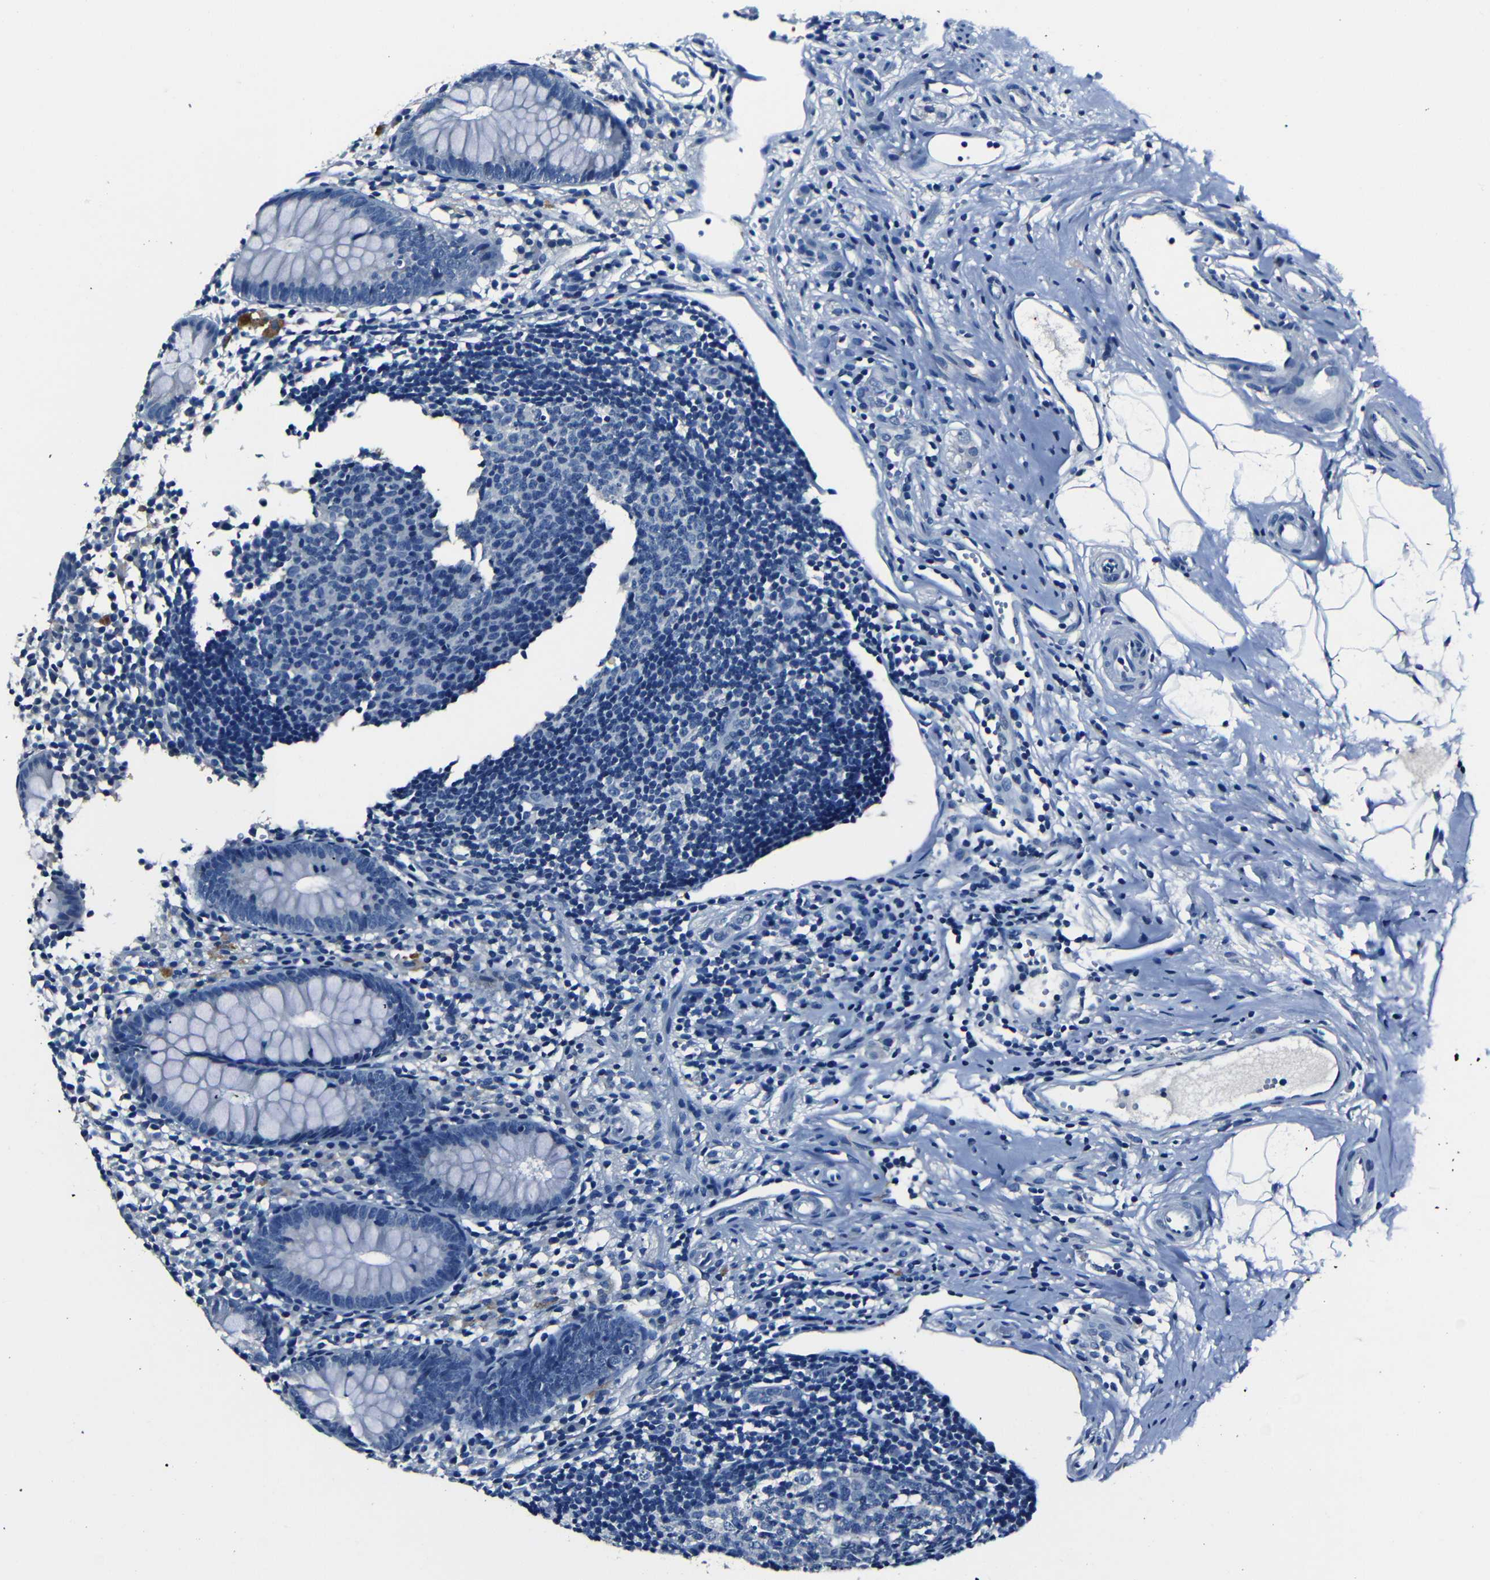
{"staining": {"intensity": "negative", "quantity": "none", "location": "none"}, "tissue": "appendix", "cell_type": "Glandular cells", "image_type": "normal", "snomed": [{"axis": "morphology", "description": "Normal tissue, NOS"}, {"axis": "topography", "description": "Appendix"}], "caption": "IHC image of normal appendix: appendix stained with DAB (3,3'-diaminobenzidine) shows no significant protein expression in glandular cells. (DAB IHC, high magnification).", "gene": "NCMAP", "patient": {"sex": "female", "age": 20}}